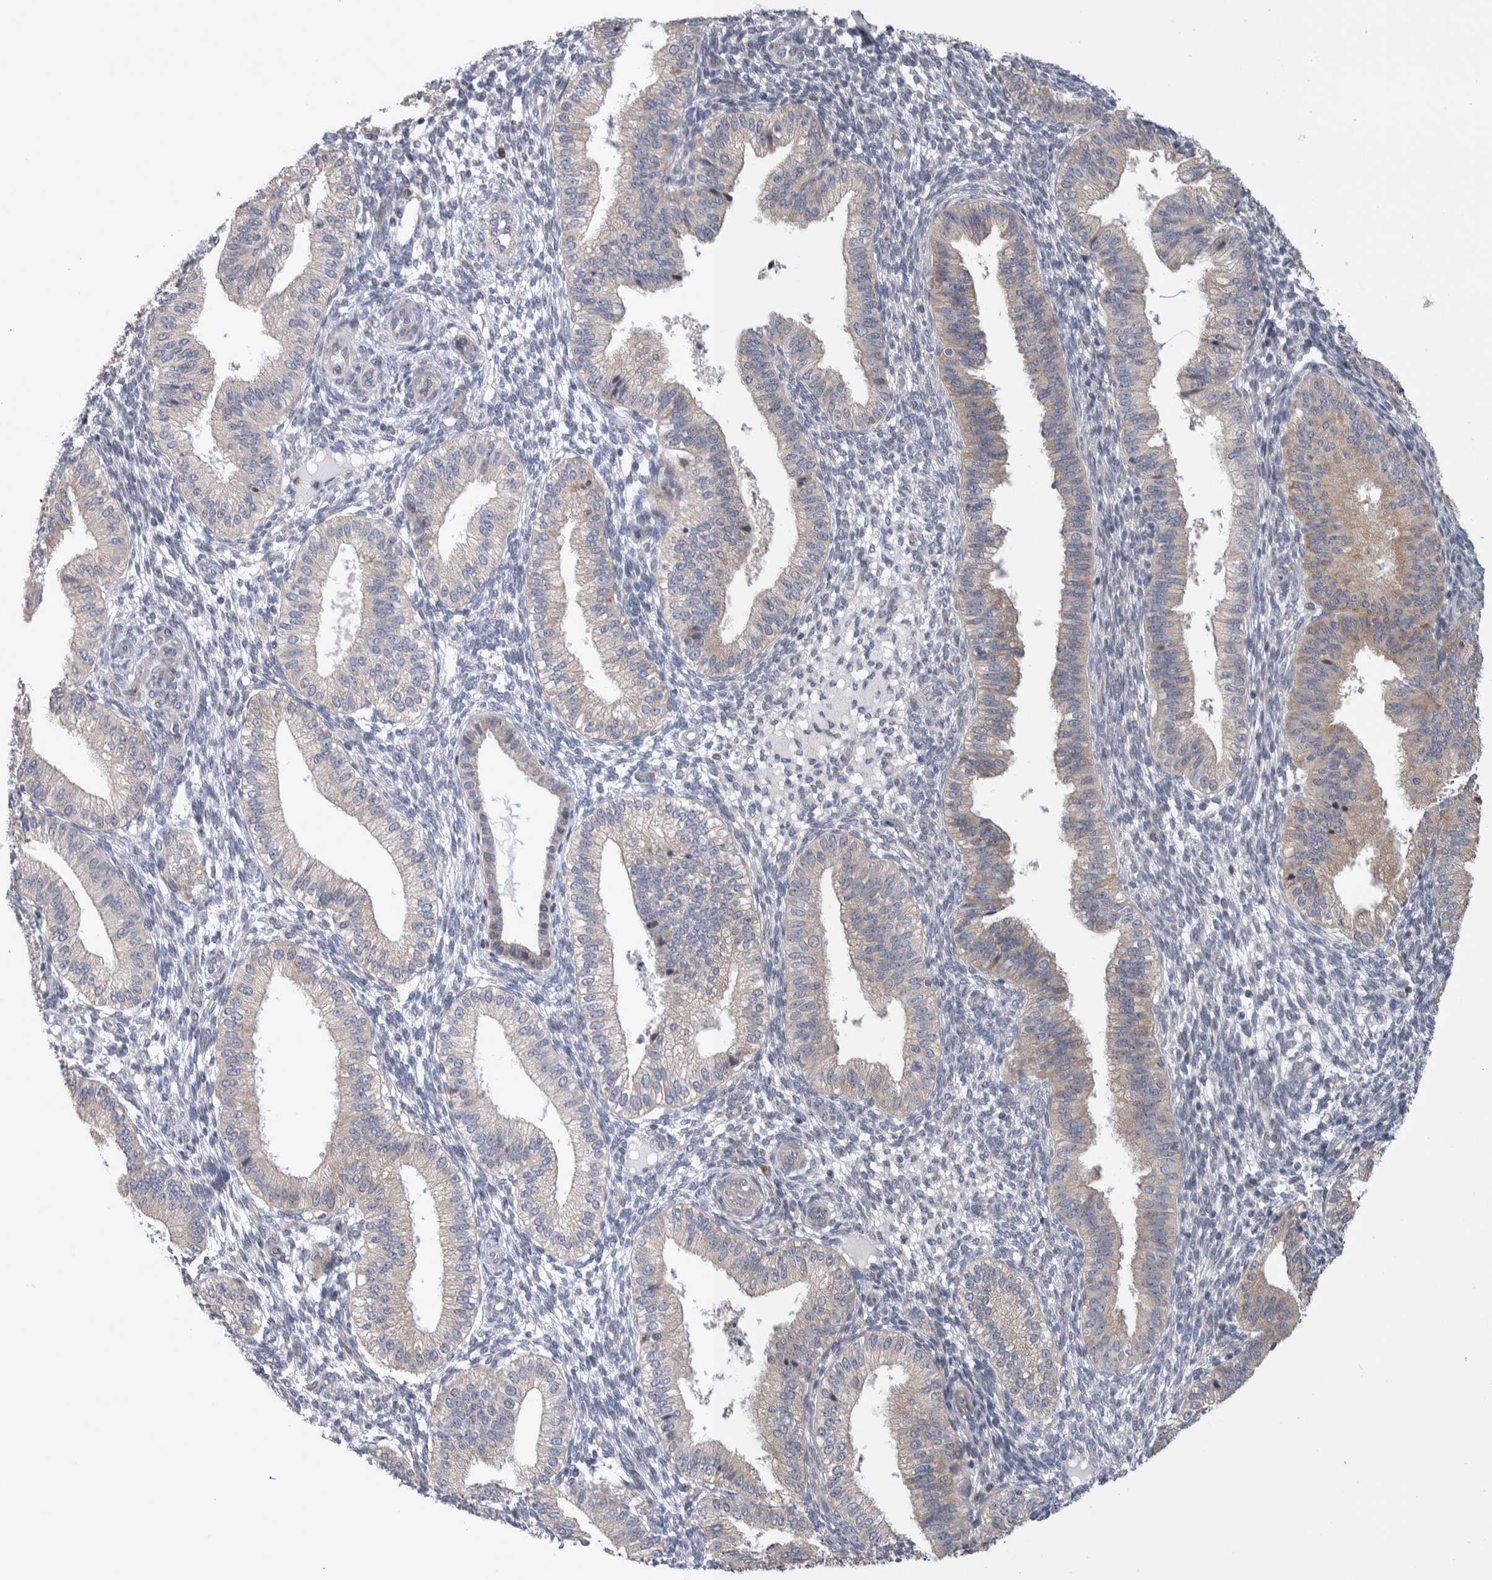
{"staining": {"intensity": "negative", "quantity": "none", "location": "none"}, "tissue": "endometrium", "cell_type": "Cells in endometrial stroma", "image_type": "normal", "snomed": [{"axis": "morphology", "description": "Normal tissue, NOS"}, {"axis": "topography", "description": "Endometrium"}], "caption": "Protein analysis of benign endometrium reveals no significant positivity in cells in endometrial stroma.", "gene": "IBTK", "patient": {"sex": "female", "age": 39}}